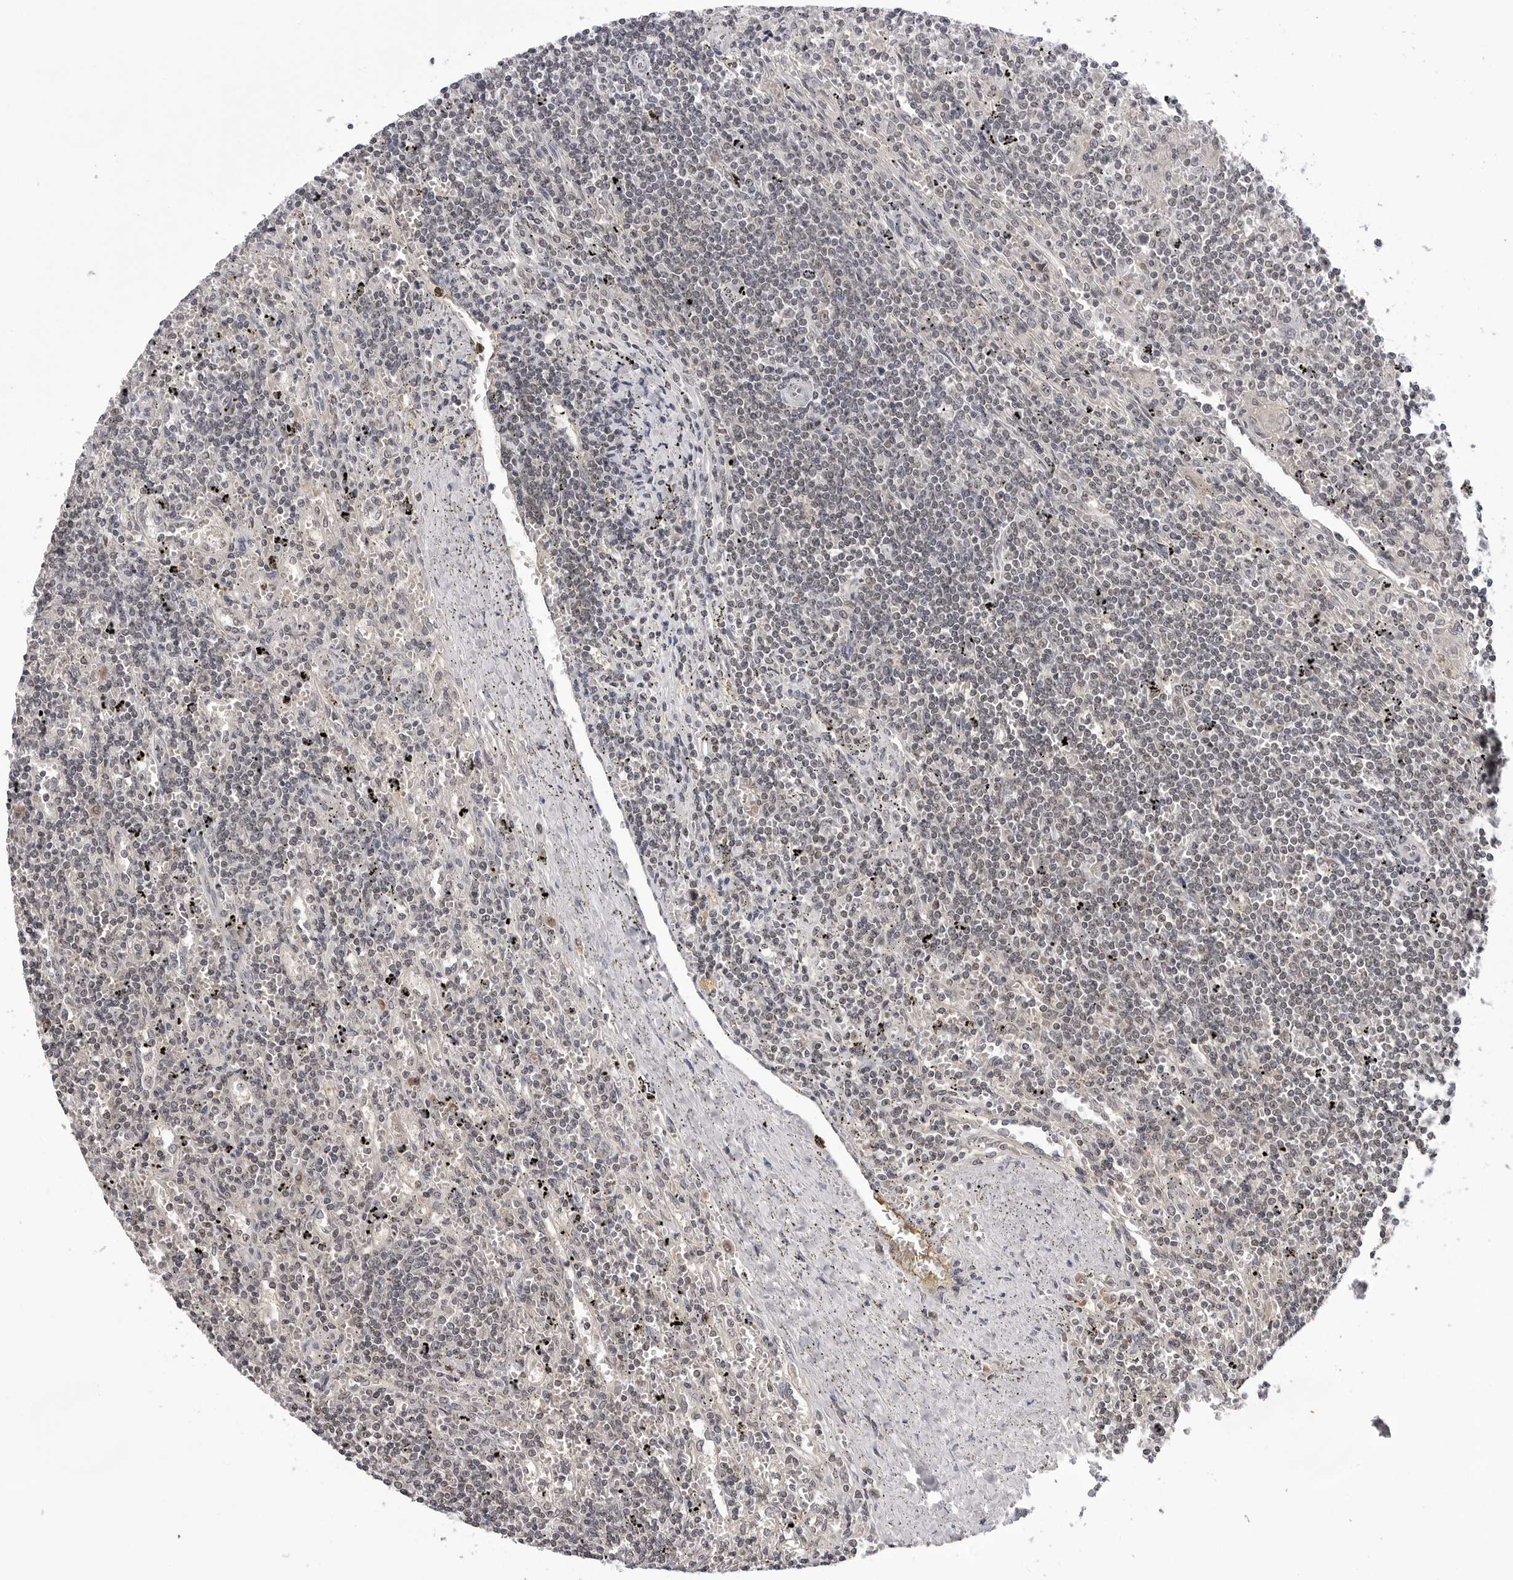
{"staining": {"intensity": "negative", "quantity": "none", "location": "none"}, "tissue": "lymphoma", "cell_type": "Tumor cells", "image_type": "cancer", "snomed": [{"axis": "morphology", "description": "Malignant lymphoma, non-Hodgkin's type, Low grade"}, {"axis": "topography", "description": "Spleen"}], "caption": "Histopathology image shows no significant protein staining in tumor cells of low-grade malignant lymphoma, non-Hodgkin's type.", "gene": "CDK20", "patient": {"sex": "male", "age": 76}}